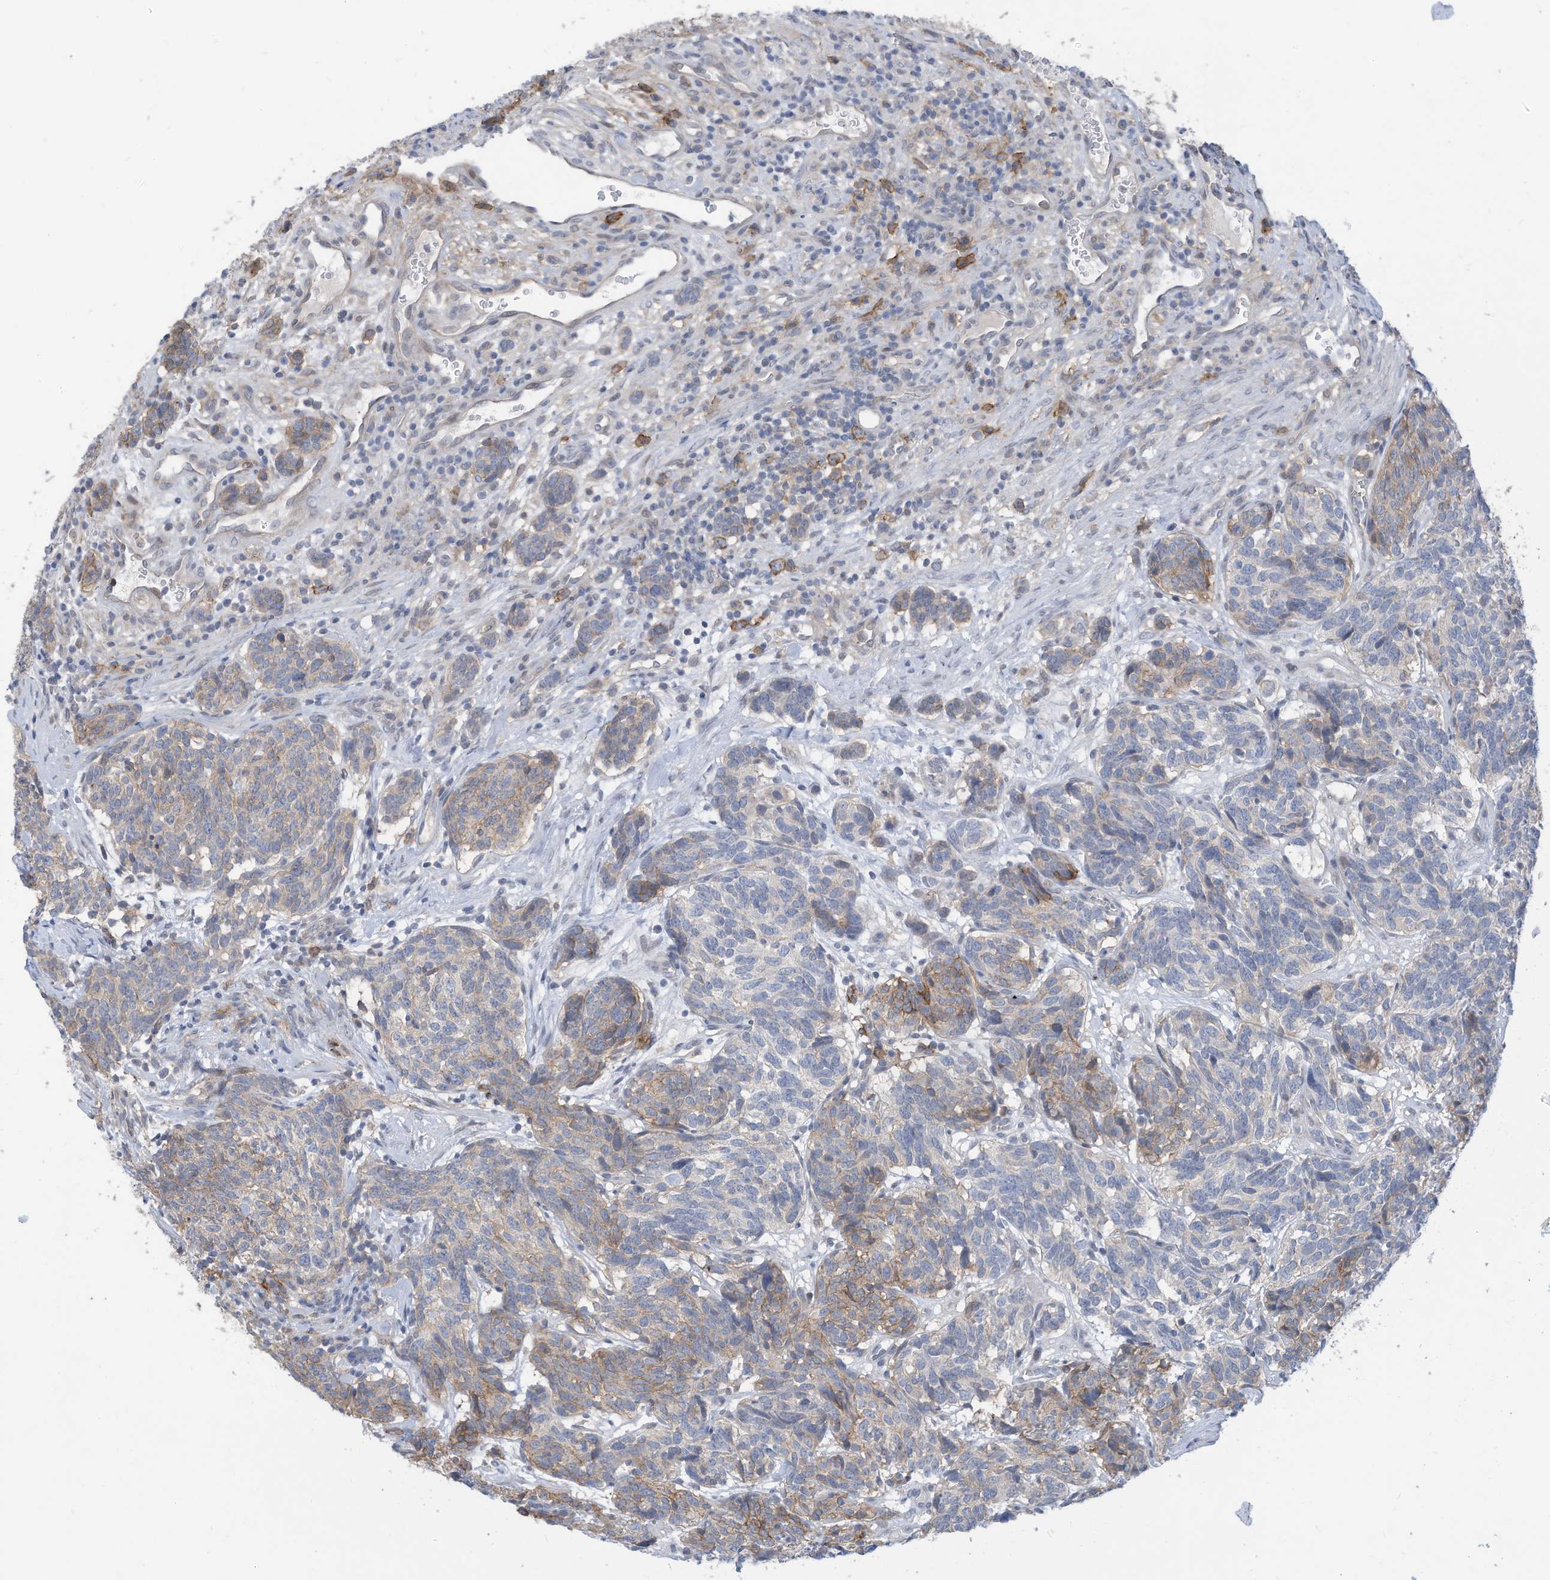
{"staining": {"intensity": "weak", "quantity": "<25%", "location": "cytoplasmic/membranous"}, "tissue": "carcinoid", "cell_type": "Tumor cells", "image_type": "cancer", "snomed": [{"axis": "morphology", "description": "Carcinoid, malignant, NOS"}, {"axis": "topography", "description": "Lung"}], "caption": "Immunohistochemistry photomicrograph of carcinoid stained for a protein (brown), which exhibits no staining in tumor cells.", "gene": "SLC1A5", "patient": {"sex": "female", "age": 46}}